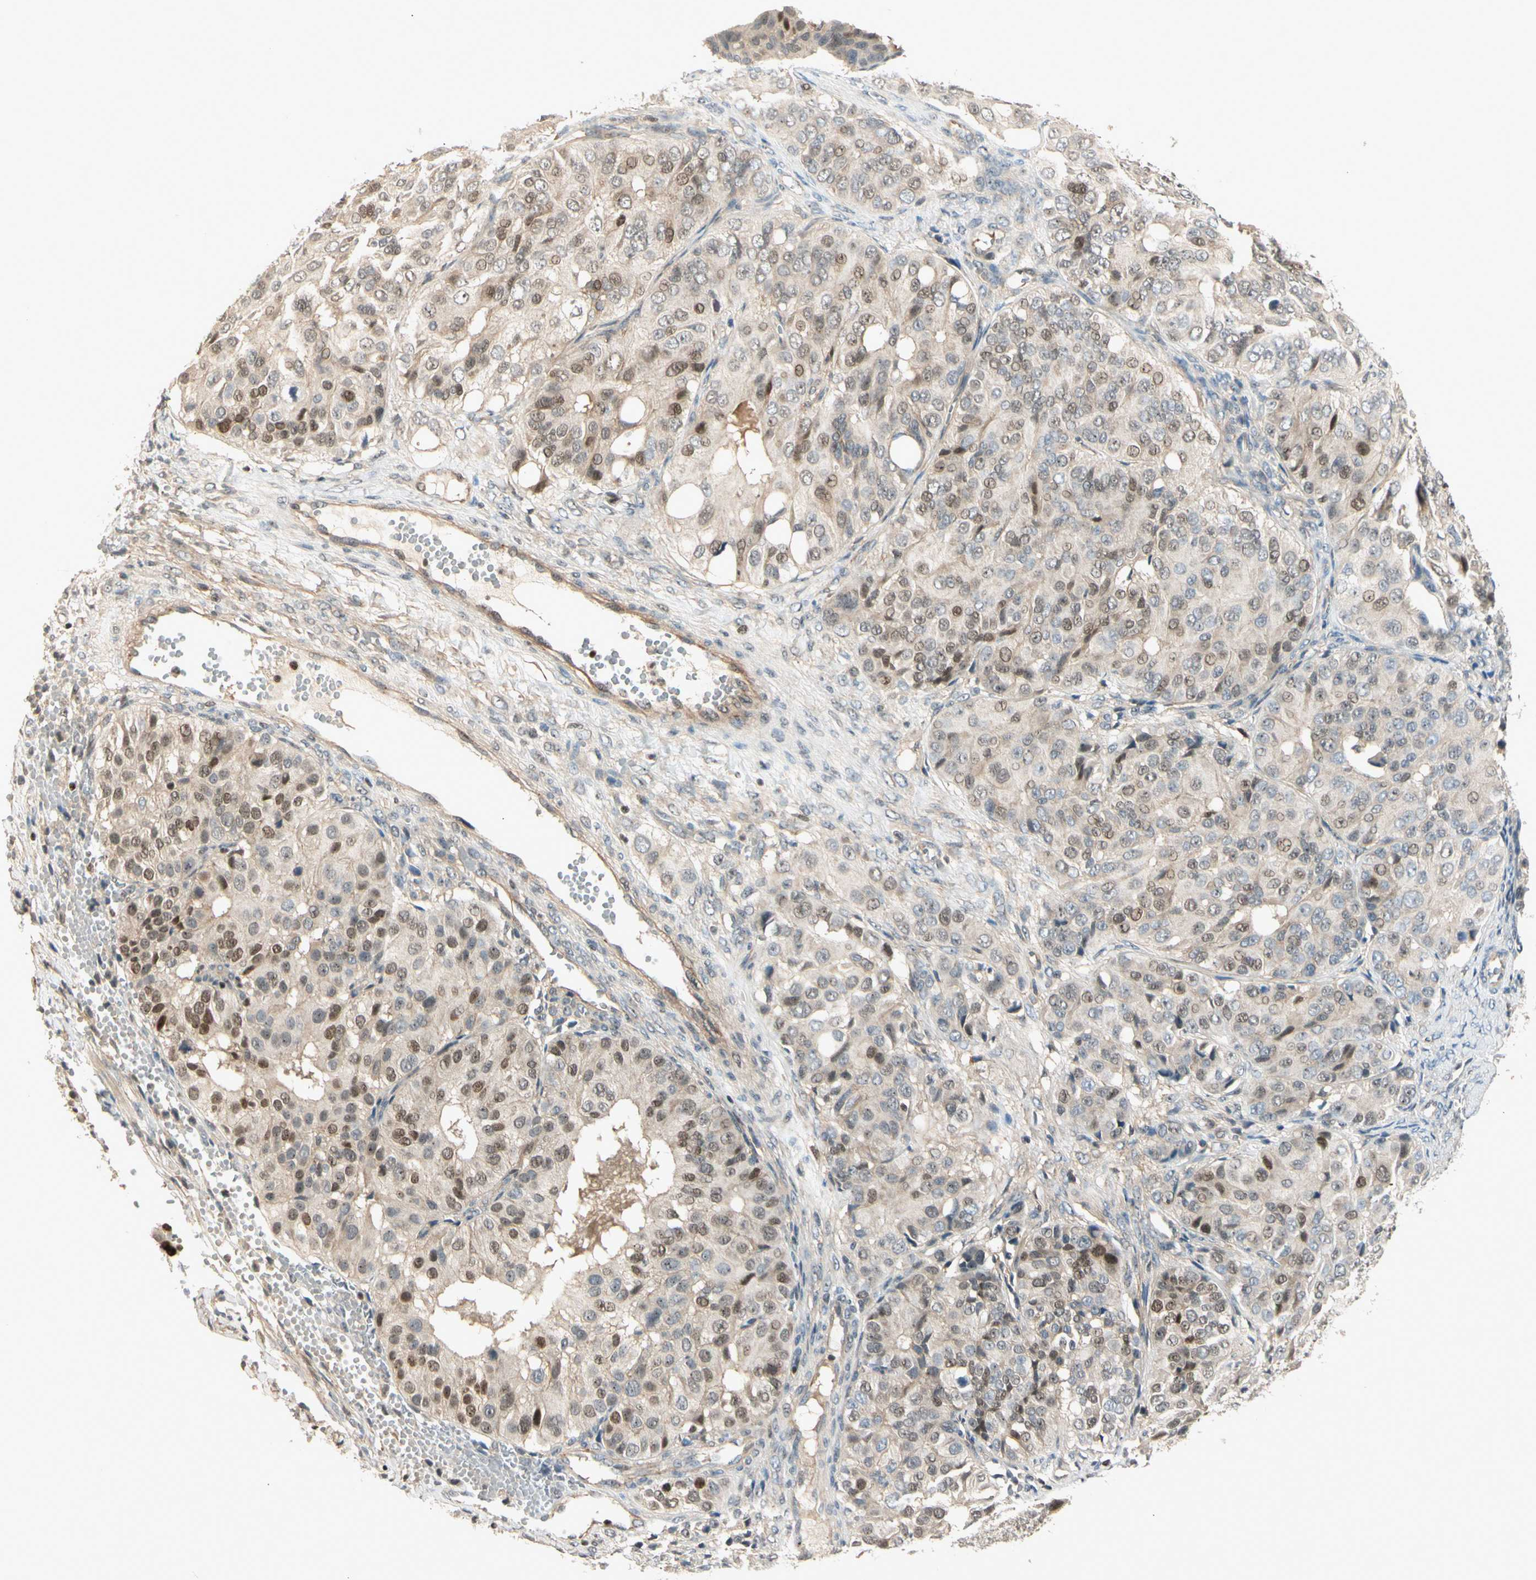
{"staining": {"intensity": "moderate", "quantity": "25%-75%", "location": "cytoplasmic/membranous,nuclear"}, "tissue": "ovarian cancer", "cell_type": "Tumor cells", "image_type": "cancer", "snomed": [{"axis": "morphology", "description": "Carcinoma, endometroid"}, {"axis": "topography", "description": "Ovary"}], "caption": "A medium amount of moderate cytoplasmic/membranous and nuclear staining is present in approximately 25%-75% of tumor cells in ovarian cancer tissue. The protein is stained brown, and the nuclei are stained in blue (DAB (3,3'-diaminobenzidine) IHC with brightfield microscopy, high magnification).", "gene": "NFYA", "patient": {"sex": "female", "age": 51}}